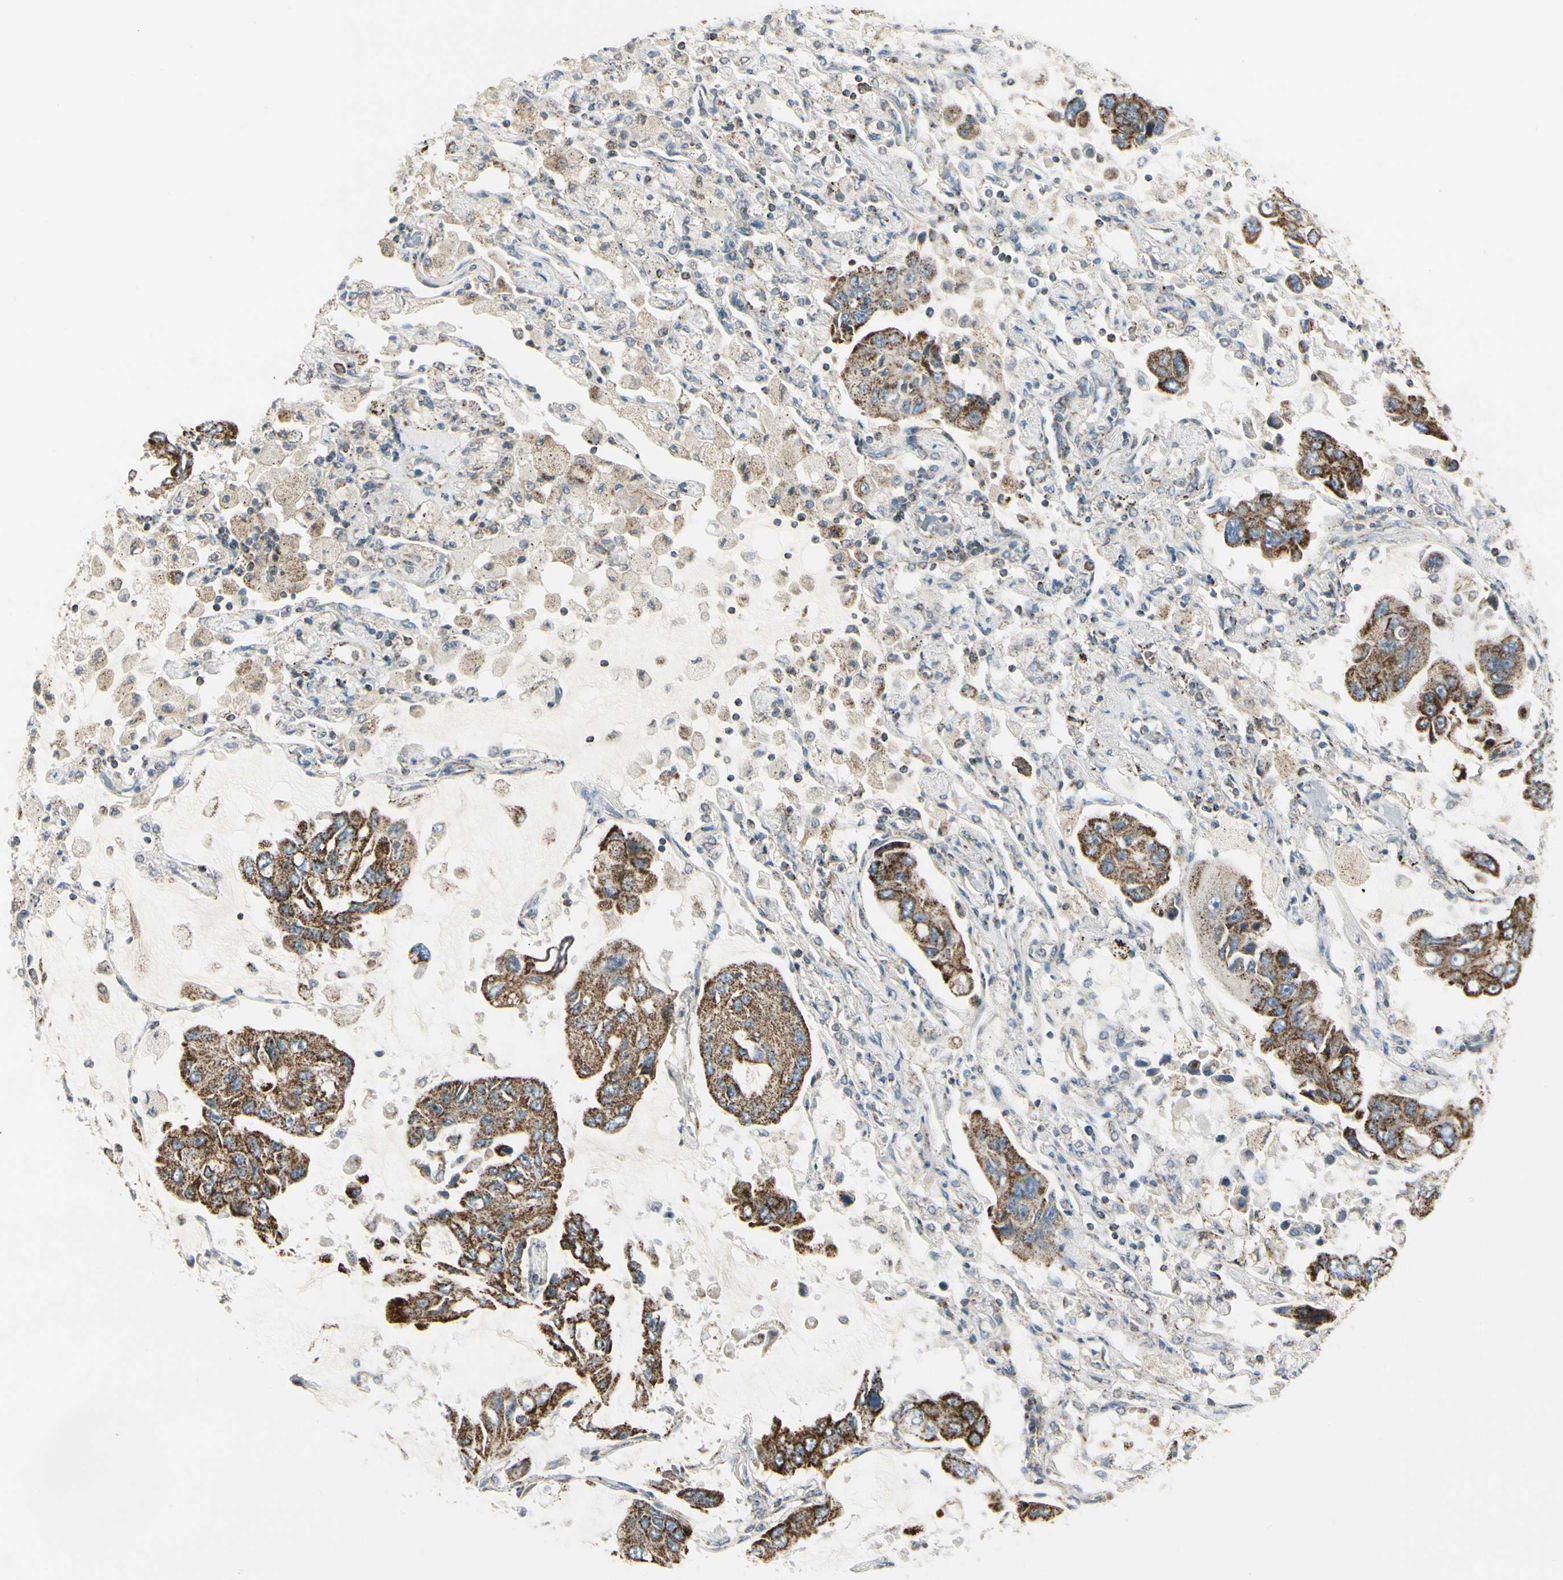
{"staining": {"intensity": "strong", "quantity": ">75%", "location": "cytoplasmic/membranous"}, "tissue": "lung cancer", "cell_type": "Tumor cells", "image_type": "cancer", "snomed": [{"axis": "morphology", "description": "Adenocarcinoma, NOS"}, {"axis": "topography", "description": "Lung"}], "caption": "Adenocarcinoma (lung) stained with immunohistochemistry (IHC) exhibits strong cytoplasmic/membranous positivity in approximately >75% of tumor cells.", "gene": "ANKS6", "patient": {"sex": "male", "age": 64}}